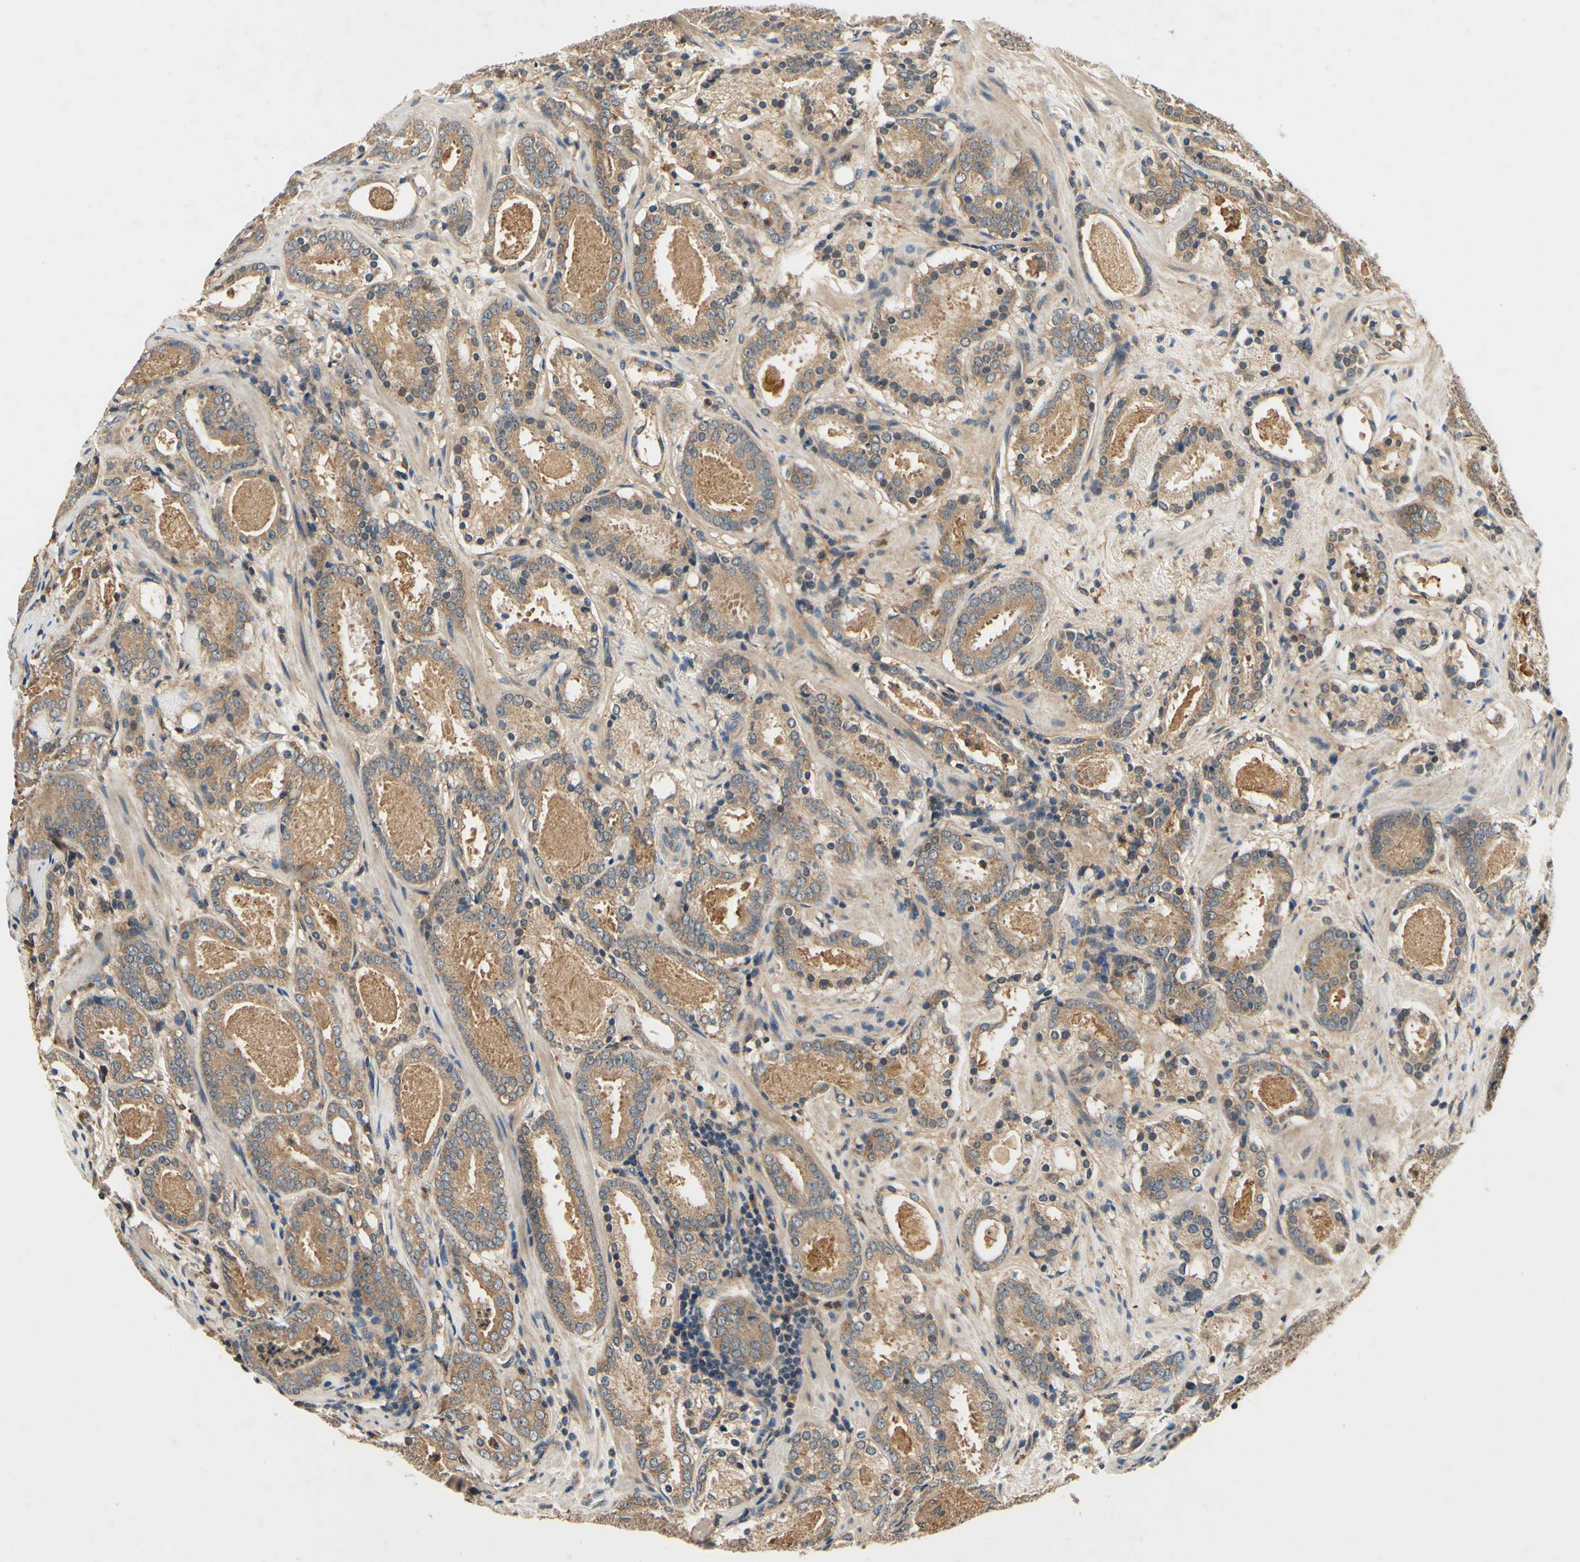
{"staining": {"intensity": "moderate", "quantity": ">75%", "location": "cytoplasmic/membranous"}, "tissue": "prostate cancer", "cell_type": "Tumor cells", "image_type": "cancer", "snomed": [{"axis": "morphology", "description": "Adenocarcinoma, Low grade"}, {"axis": "topography", "description": "Prostate"}], "caption": "IHC staining of low-grade adenocarcinoma (prostate), which shows medium levels of moderate cytoplasmic/membranous expression in approximately >75% of tumor cells indicating moderate cytoplasmic/membranous protein expression. The staining was performed using DAB (brown) for protein detection and nuclei were counterstained in hematoxylin (blue).", "gene": "PLA2G4A", "patient": {"sex": "male", "age": 69}}